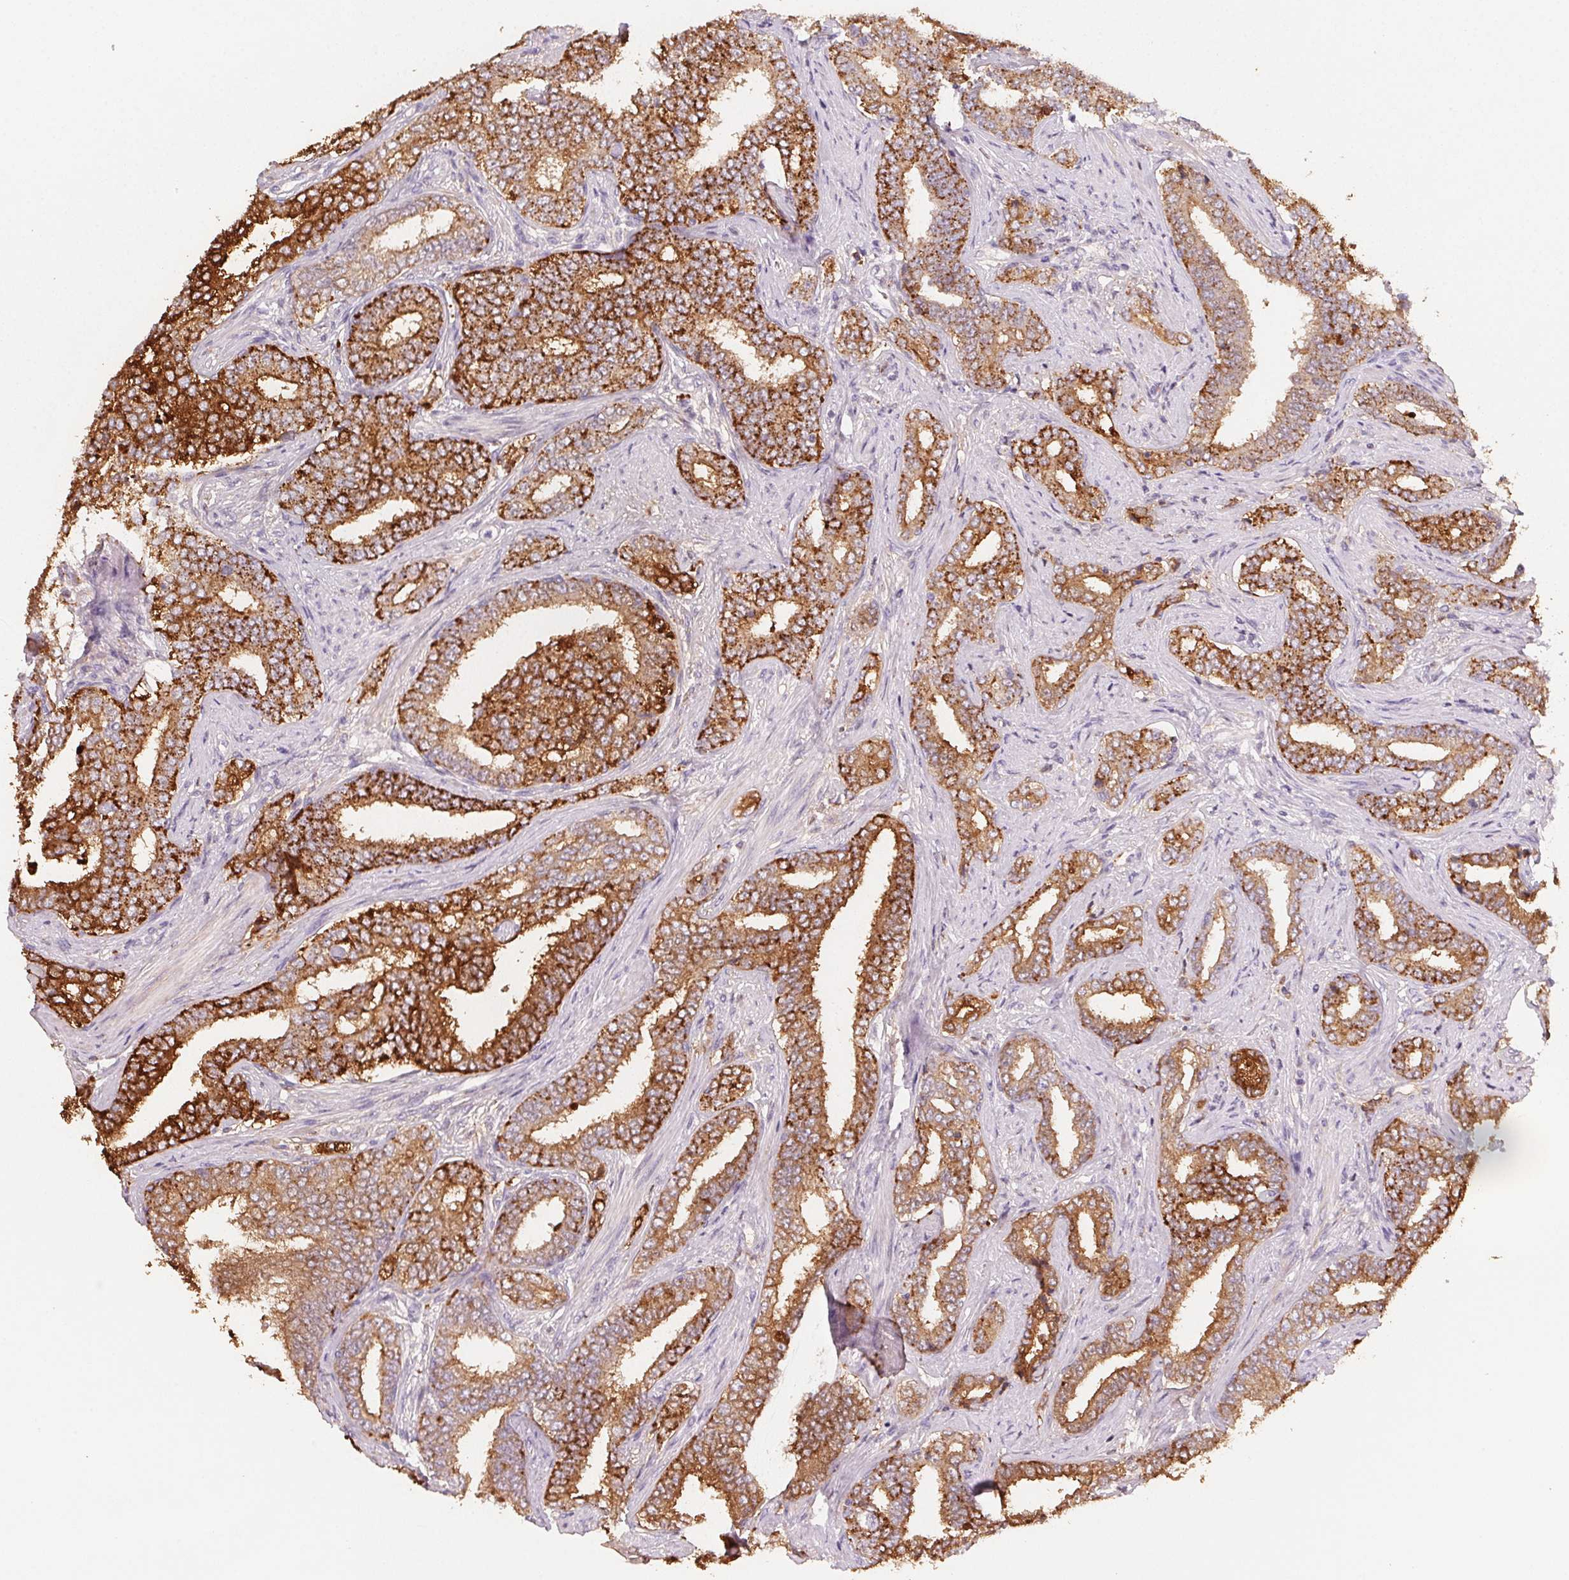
{"staining": {"intensity": "strong", "quantity": ">75%", "location": "cytoplasmic/membranous"}, "tissue": "prostate cancer", "cell_type": "Tumor cells", "image_type": "cancer", "snomed": [{"axis": "morphology", "description": "Adenocarcinoma, High grade"}, {"axis": "topography", "description": "Prostate"}], "caption": "Human high-grade adenocarcinoma (prostate) stained for a protein (brown) exhibits strong cytoplasmic/membranous positive positivity in approximately >75% of tumor cells.", "gene": "ACP3", "patient": {"sex": "male", "age": 72}}